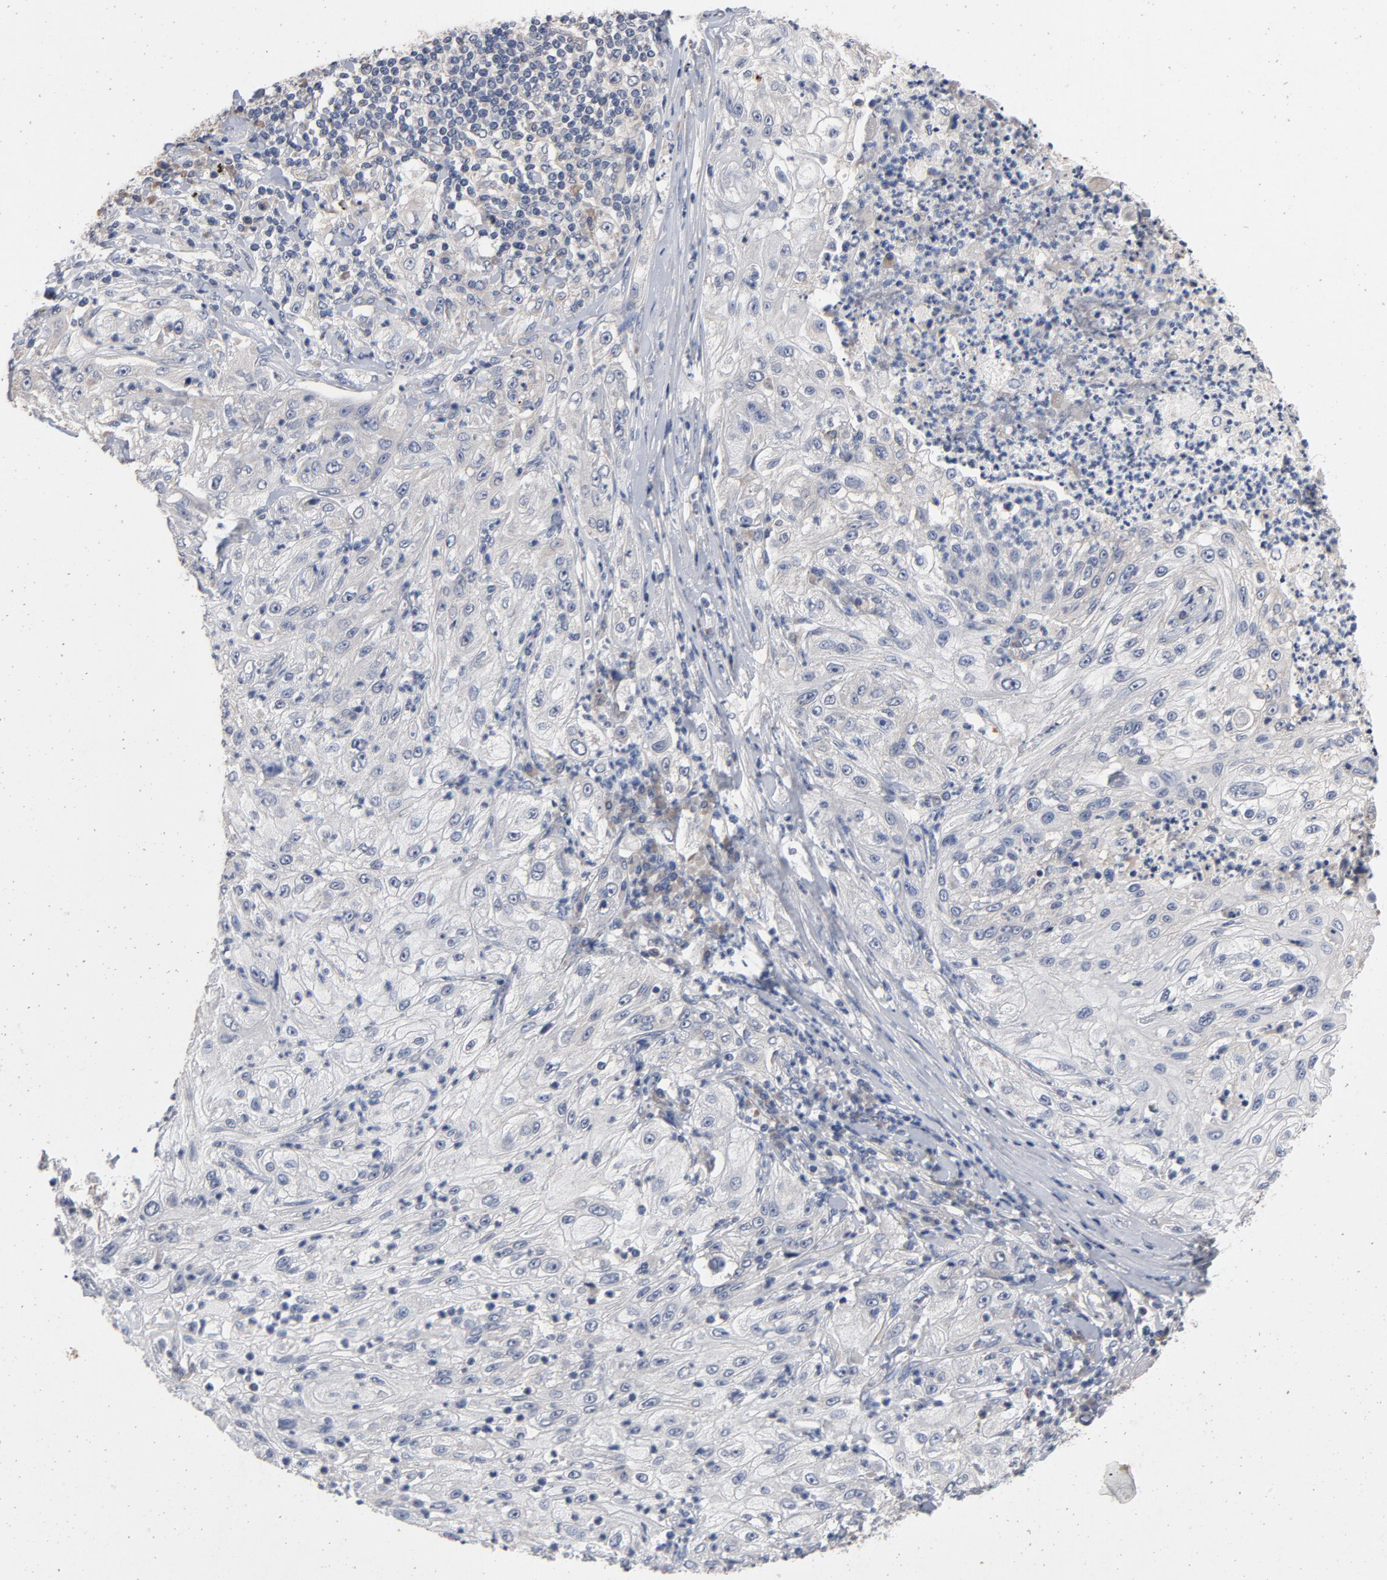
{"staining": {"intensity": "negative", "quantity": "none", "location": "none"}, "tissue": "lung cancer", "cell_type": "Tumor cells", "image_type": "cancer", "snomed": [{"axis": "morphology", "description": "Inflammation, NOS"}, {"axis": "morphology", "description": "Squamous cell carcinoma, NOS"}, {"axis": "topography", "description": "Lymph node"}, {"axis": "topography", "description": "Soft tissue"}, {"axis": "topography", "description": "Lung"}], "caption": "Lung cancer (squamous cell carcinoma) was stained to show a protein in brown. There is no significant positivity in tumor cells.", "gene": "CCDC134", "patient": {"sex": "male", "age": 66}}